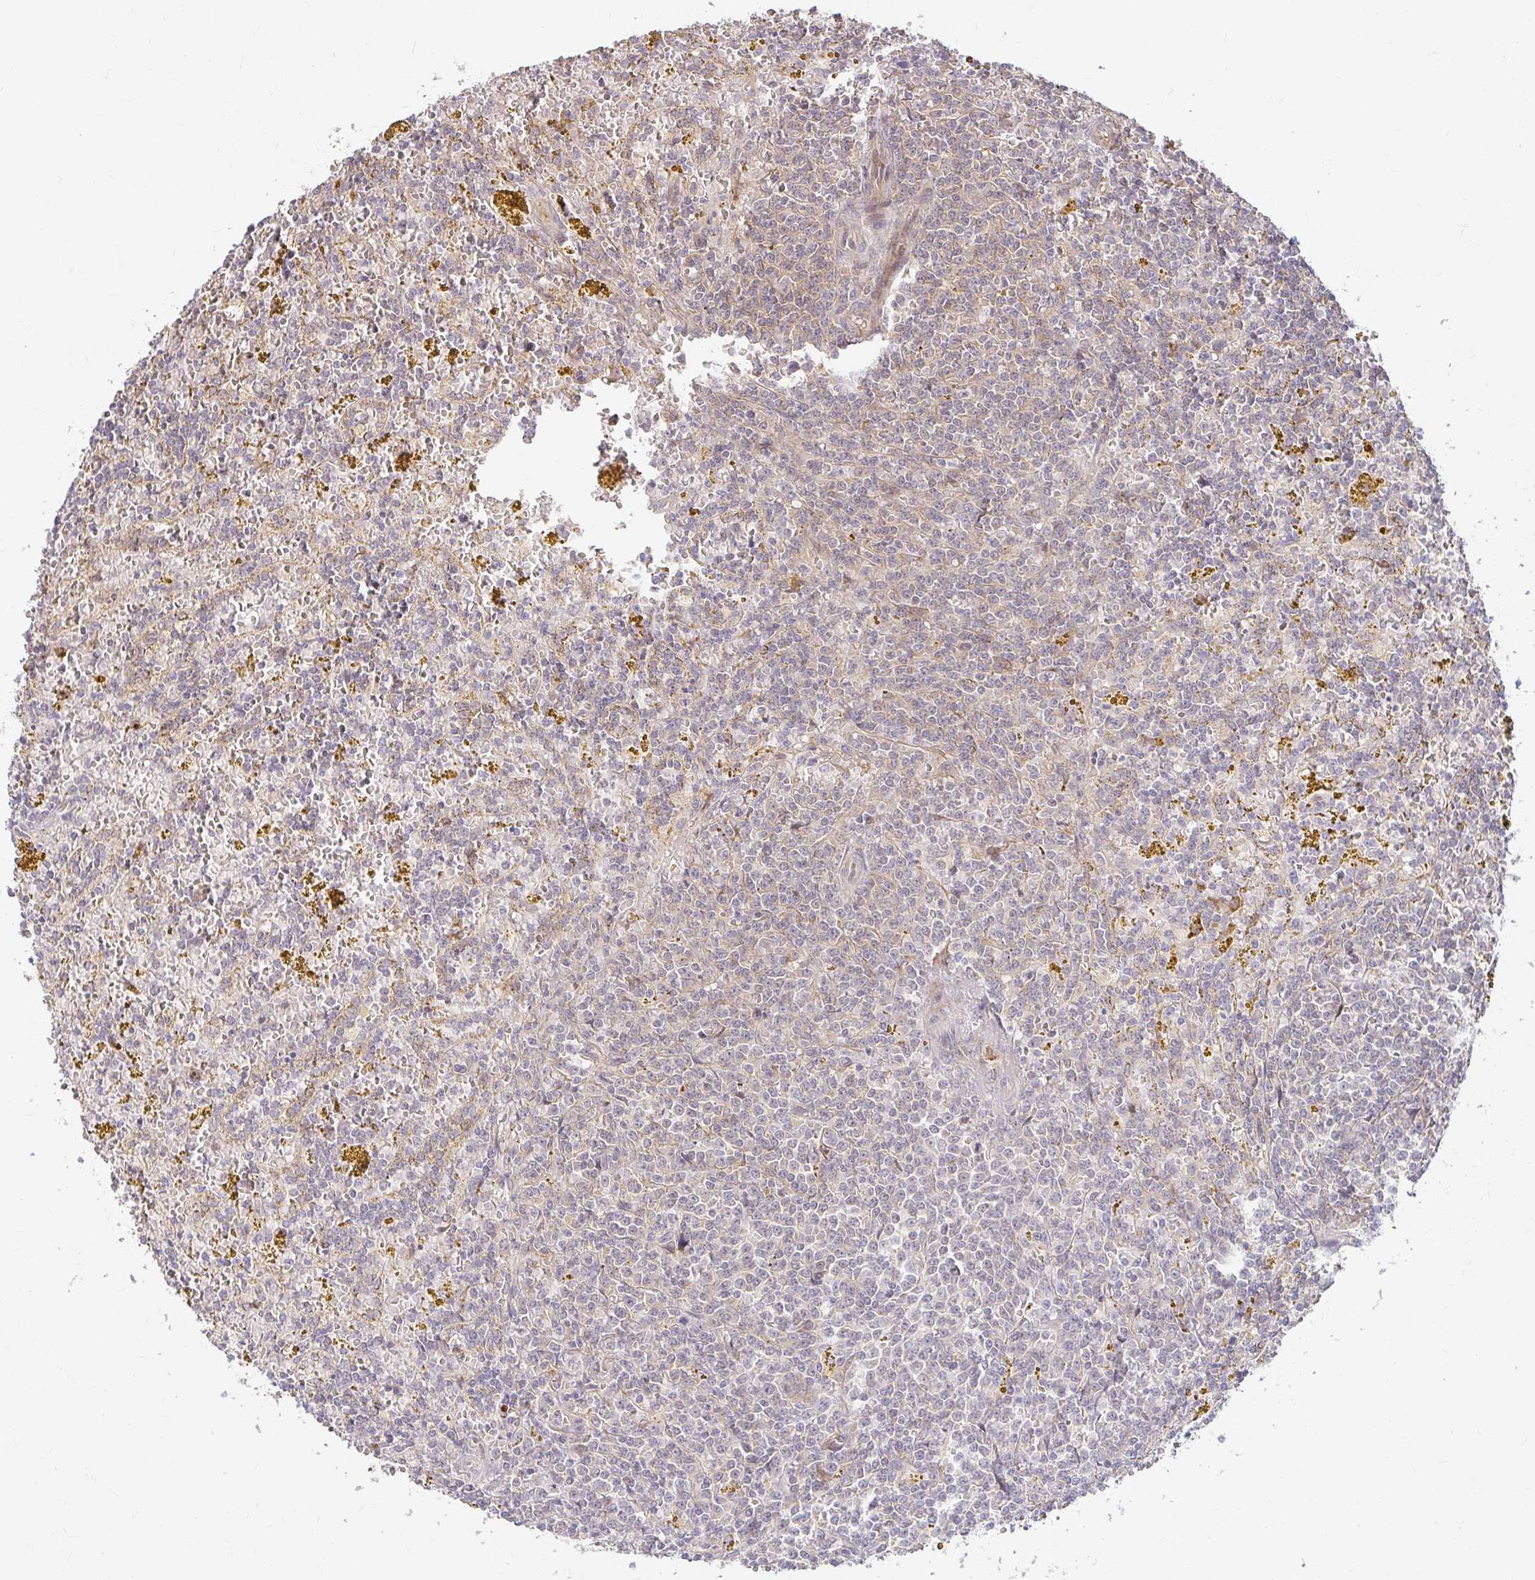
{"staining": {"intensity": "negative", "quantity": "none", "location": "none"}, "tissue": "lymphoma", "cell_type": "Tumor cells", "image_type": "cancer", "snomed": [{"axis": "morphology", "description": "Malignant lymphoma, non-Hodgkin's type, Low grade"}, {"axis": "topography", "description": "Spleen"}, {"axis": "topography", "description": "Lymph node"}], "caption": "DAB immunohistochemical staining of human lymphoma reveals no significant positivity in tumor cells.", "gene": "CAST", "patient": {"sex": "female", "age": 66}}